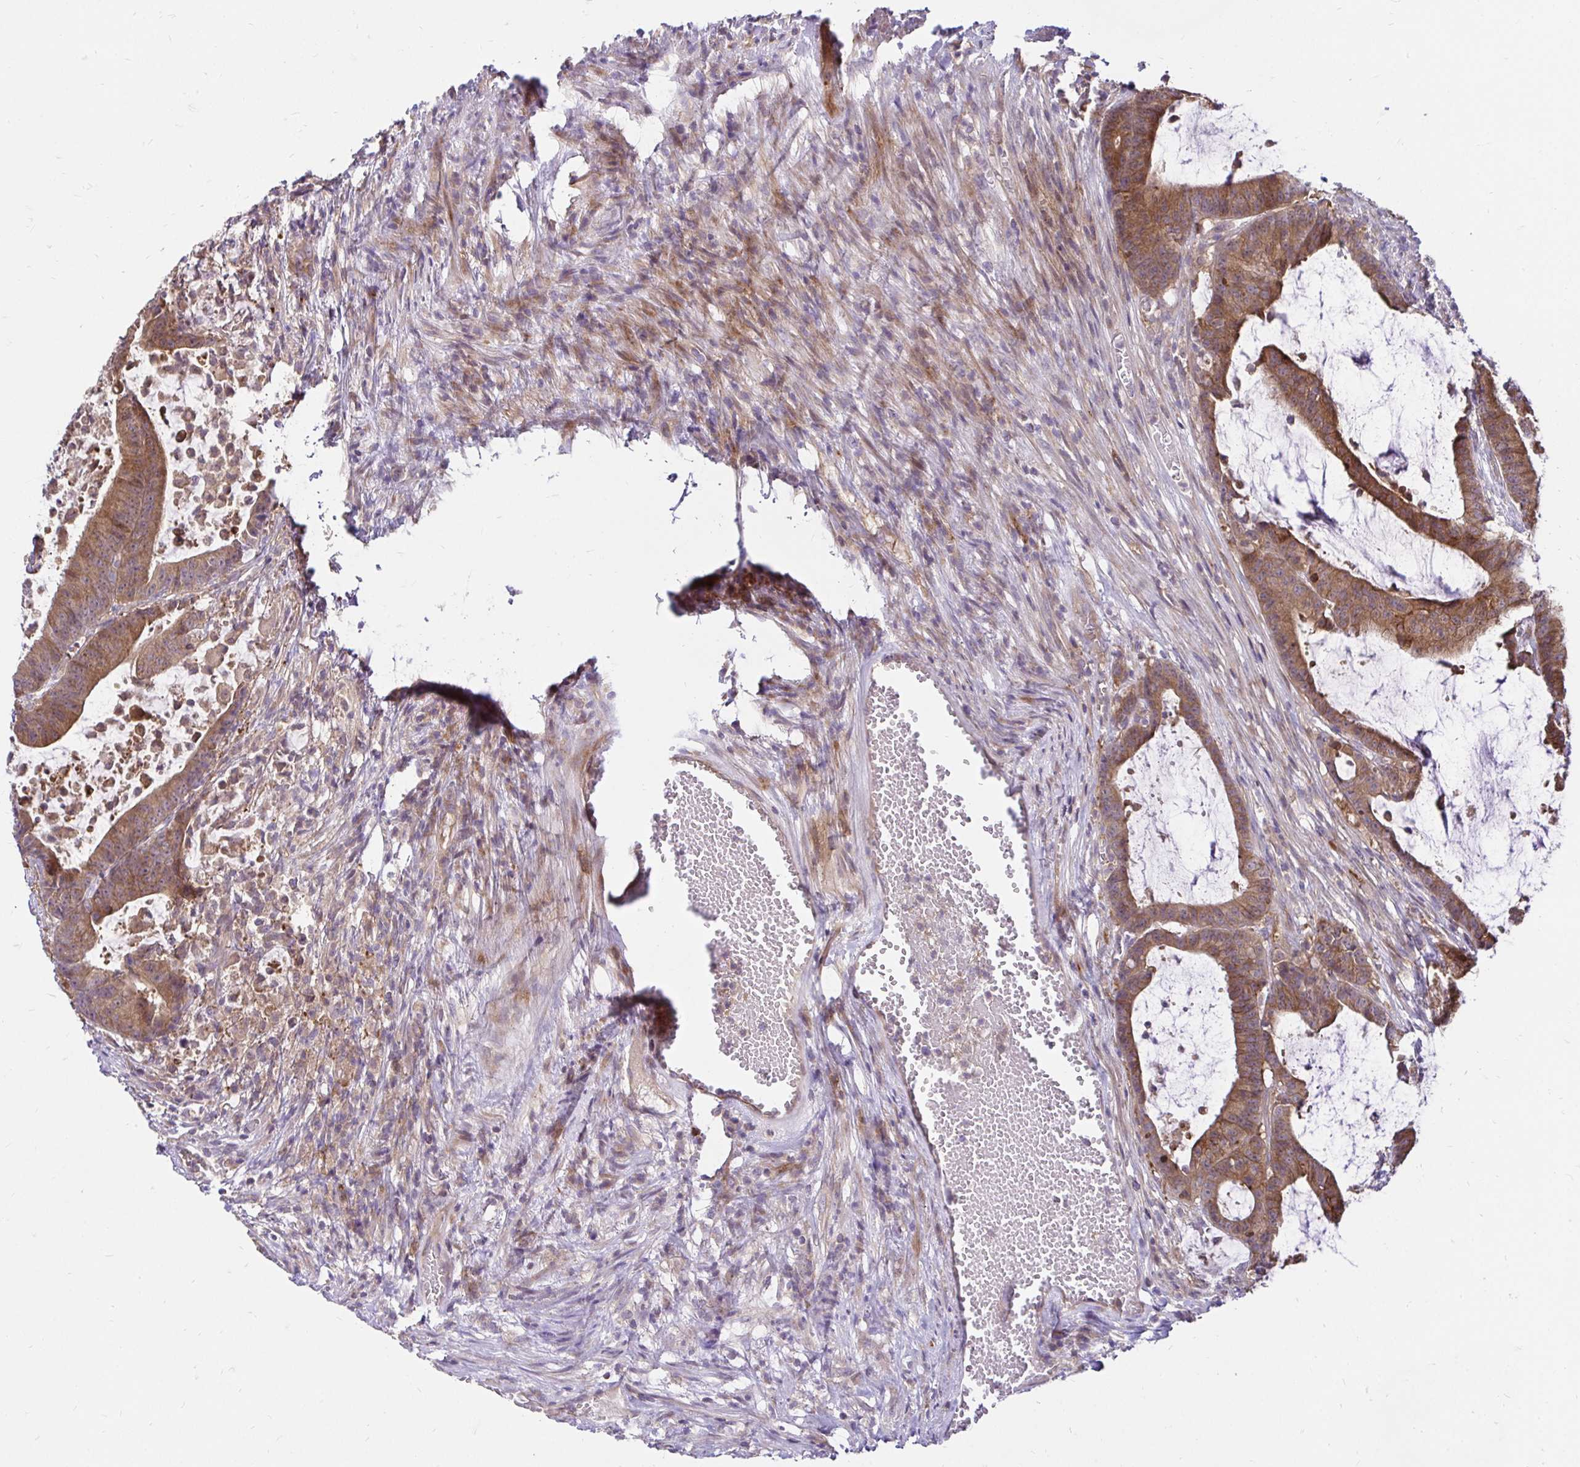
{"staining": {"intensity": "moderate", "quantity": ">75%", "location": "cytoplasmic/membranous"}, "tissue": "colorectal cancer", "cell_type": "Tumor cells", "image_type": "cancer", "snomed": [{"axis": "morphology", "description": "Adenocarcinoma, NOS"}, {"axis": "topography", "description": "Colon"}], "caption": "Immunohistochemical staining of adenocarcinoma (colorectal) displays medium levels of moderate cytoplasmic/membranous protein expression in approximately >75% of tumor cells.", "gene": "ITGA2", "patient": {"sex": "female", "age": 78}}